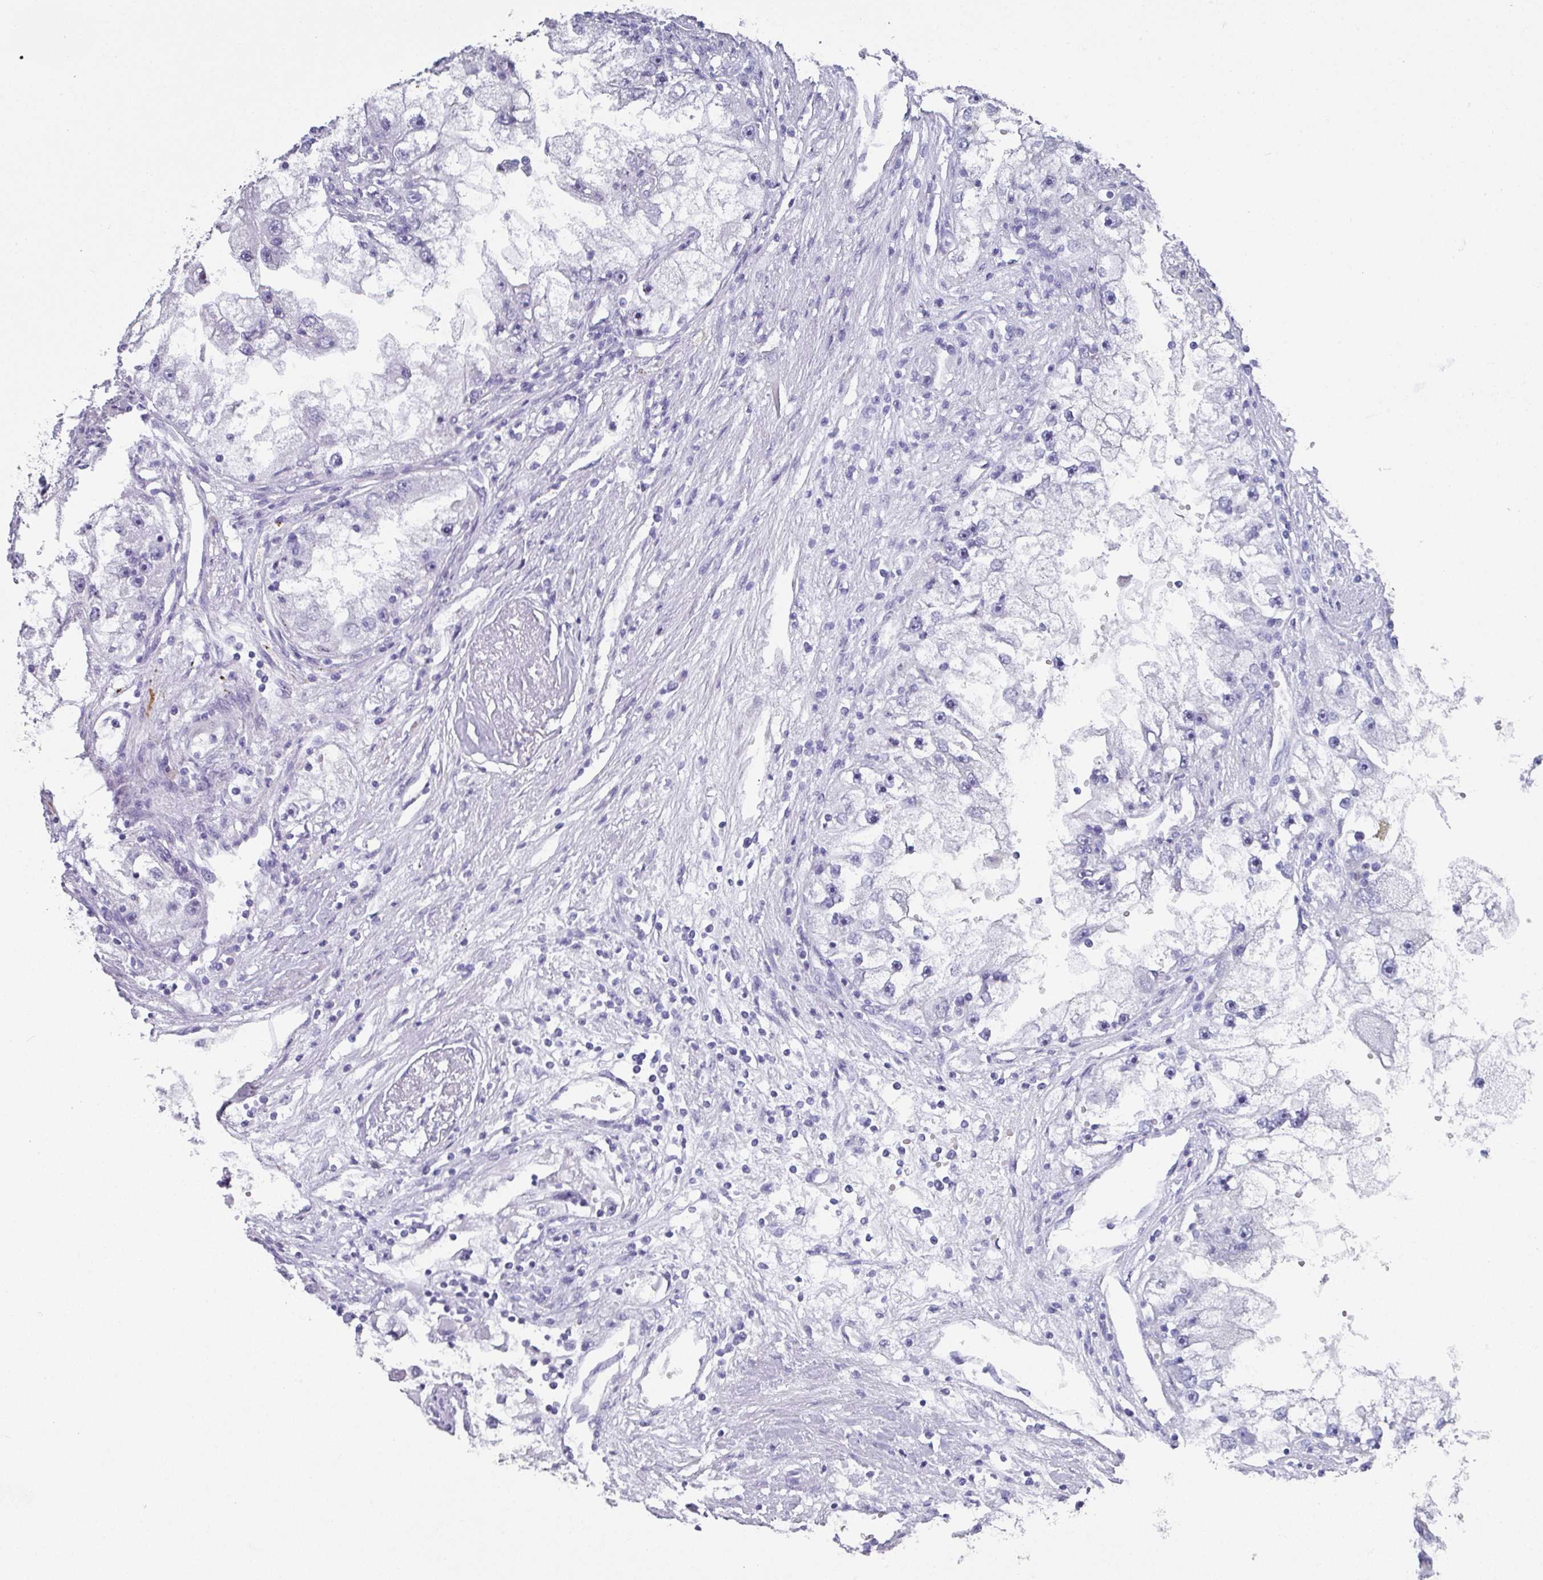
{"staining": {"intensity": "negative", "quantity": "none", "location": "none"}, "tissue": "renal cancer", "cell_type": "Tumor cells", "image_type": "cancer", "snomed": [{"axis": "morphology", "description": "Adenocarcinoma, NOS"}, {"axis": "topography", "description": "Kidney"}], "caption": "DAB (3,3'-diaminobenzidine) immunohistochemical staining of adenocarcinoma (renal) exhibits no significant positivity in tumor cells.", "gene": "PEX10", "patient": {"sex": "male", "age": 63}}